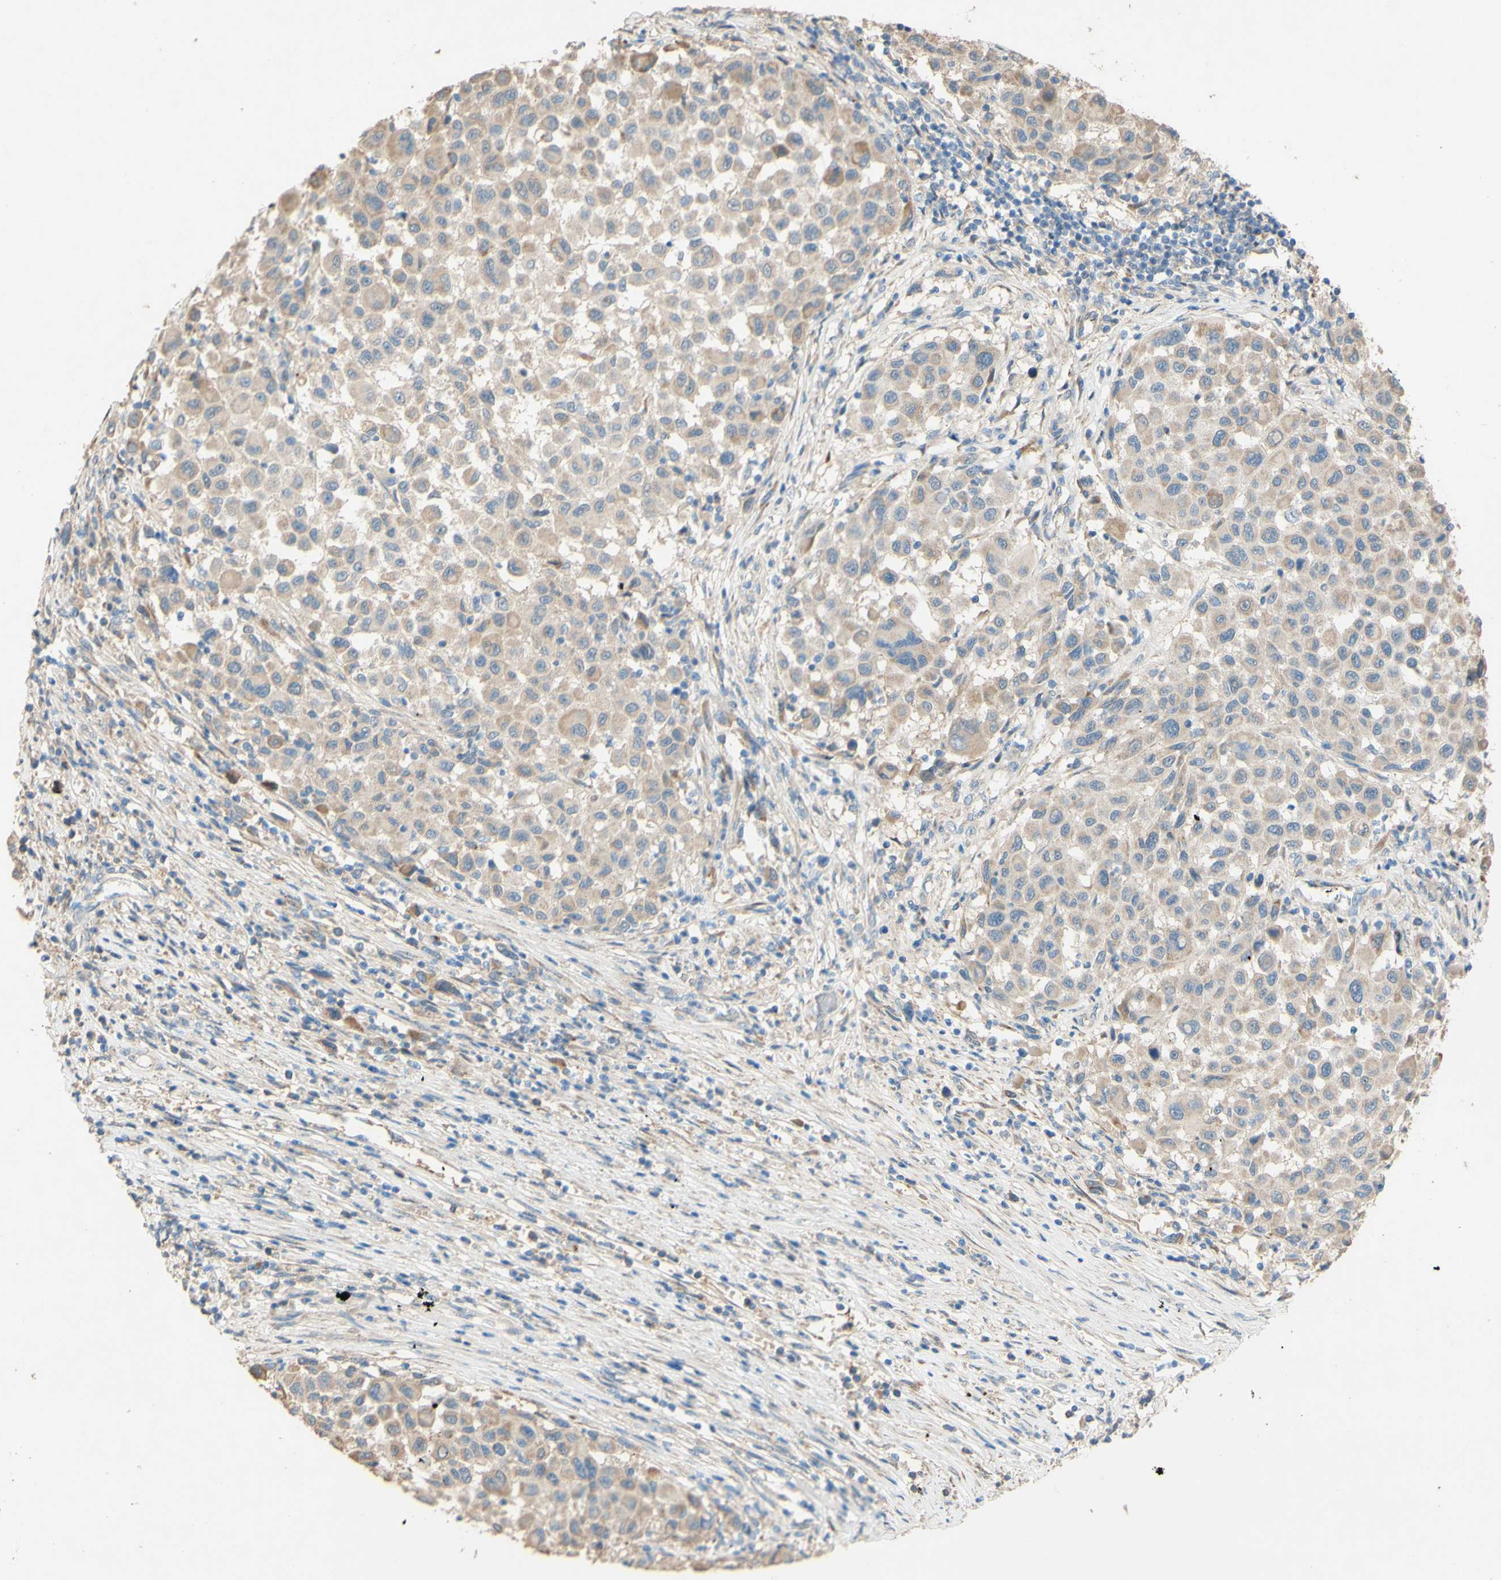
{"staining": {"intensity": "weak", "quantity": ">75%", "location": "cytoplasmic/membranous"}, "tissue": "melanoma", "cell_type": "Tumor cells", "image_type": "cancer", "snomed": [{"axis": "morphology", "description": "Malignant melanoma, Metastatic site"}, {"axis": "topography", "description": "Lymph node"}], "caption": "Melanoma stained with DAB (3,3'-diaminobenzidine) IHC shows low levels of weak cytoplasmic/membranous staining in approximately >75% of tumor cells.", "gene": "DKK3", "patient": {"sex": "male", "age": 61}}